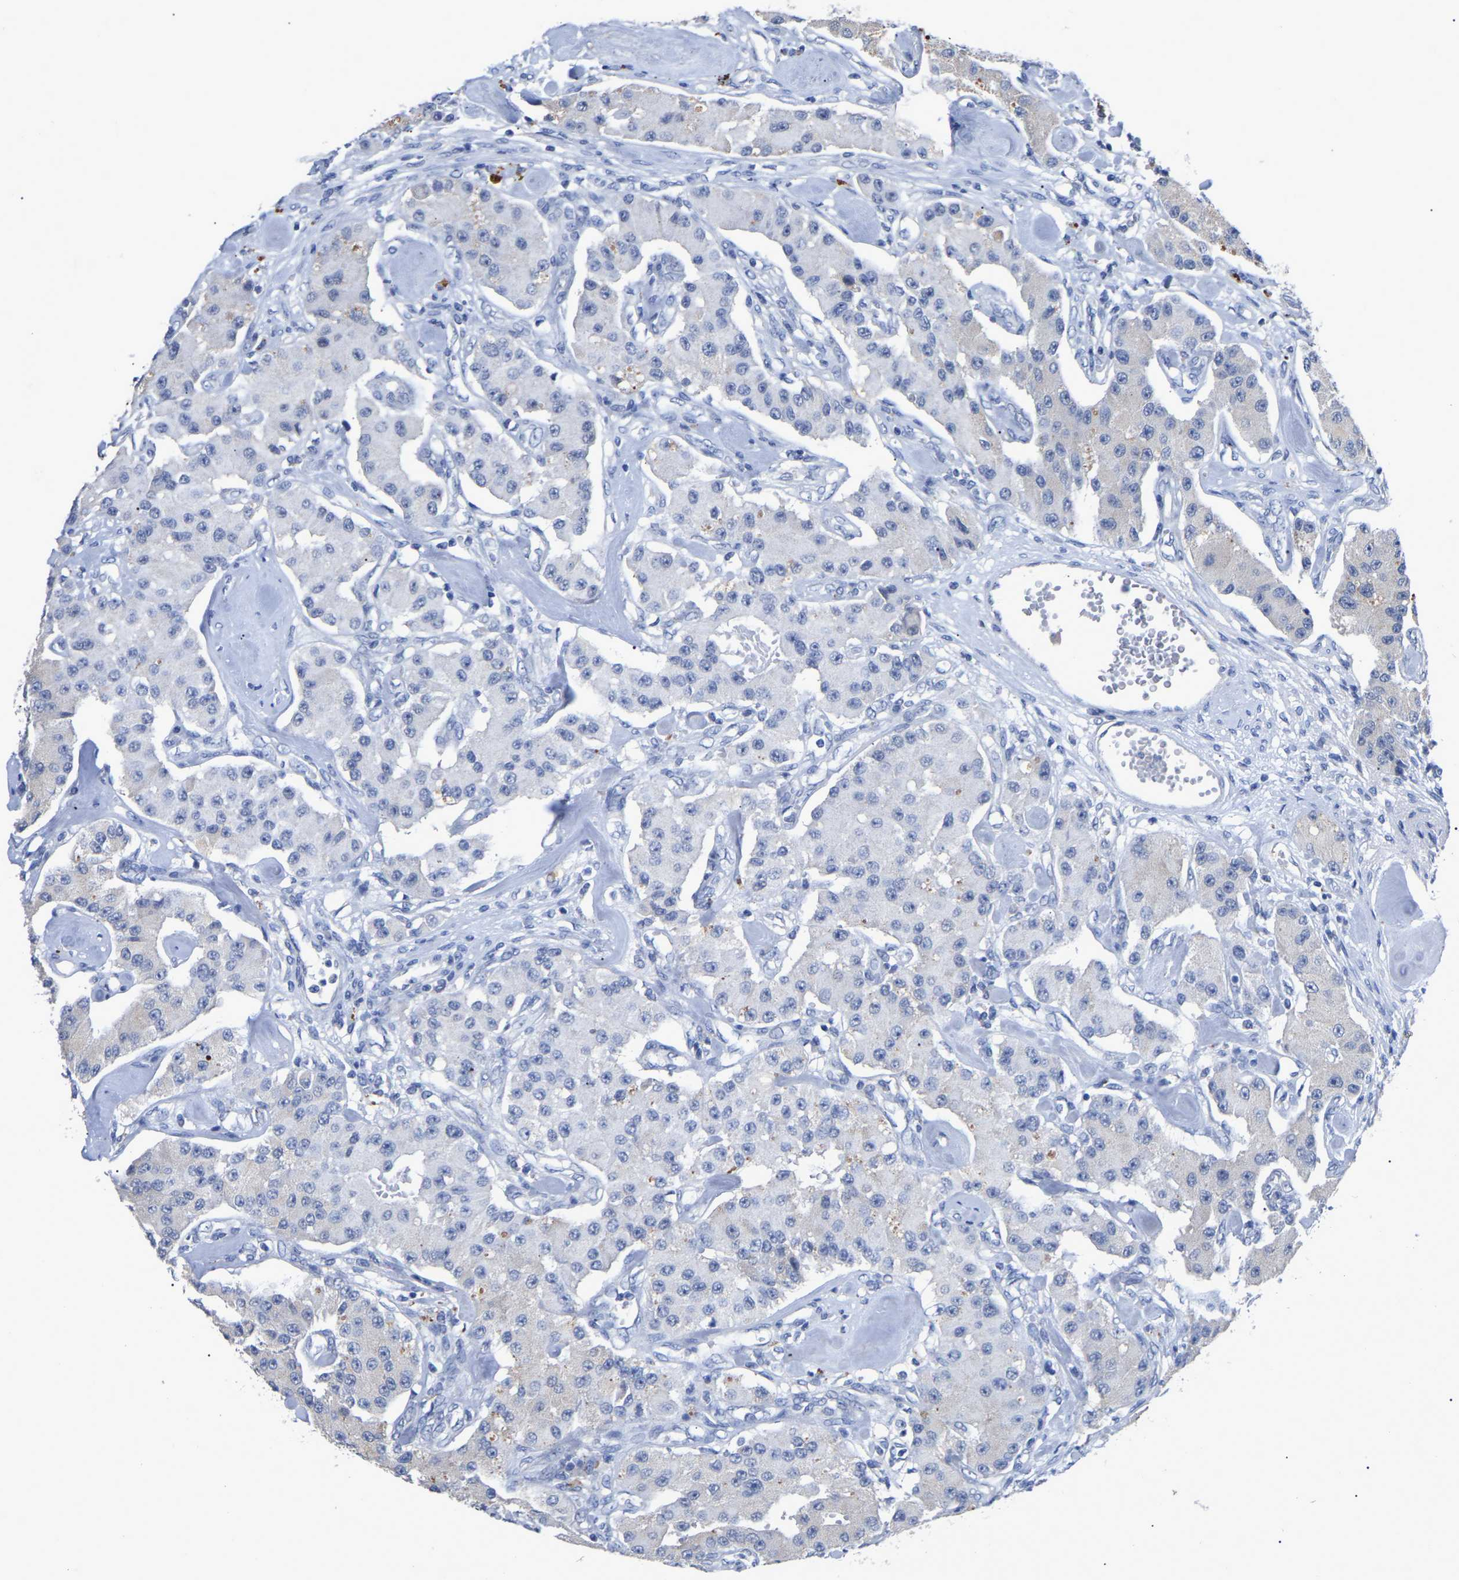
{"staining": {"intensity": "weak", "quantity": "<25%", "location": "cytoplasmic/membranous"}, "tissue": "carcinoid", "cell_type": "Tumor cells", "image_type": "cancer", "snomed": [{"axis": "morphology", "description": "Carcinoid, malignant, NOS"}, {"axis": "topography", "description": "Pancreas"}], "caption": "DAB (3,3'-diaminobenzidine) immunohistochemical staining of human carcinoid reveals no significant staining in tumor cells.", "gene": "SMPD2", "patient": {"sex": "male", "age": 41}}